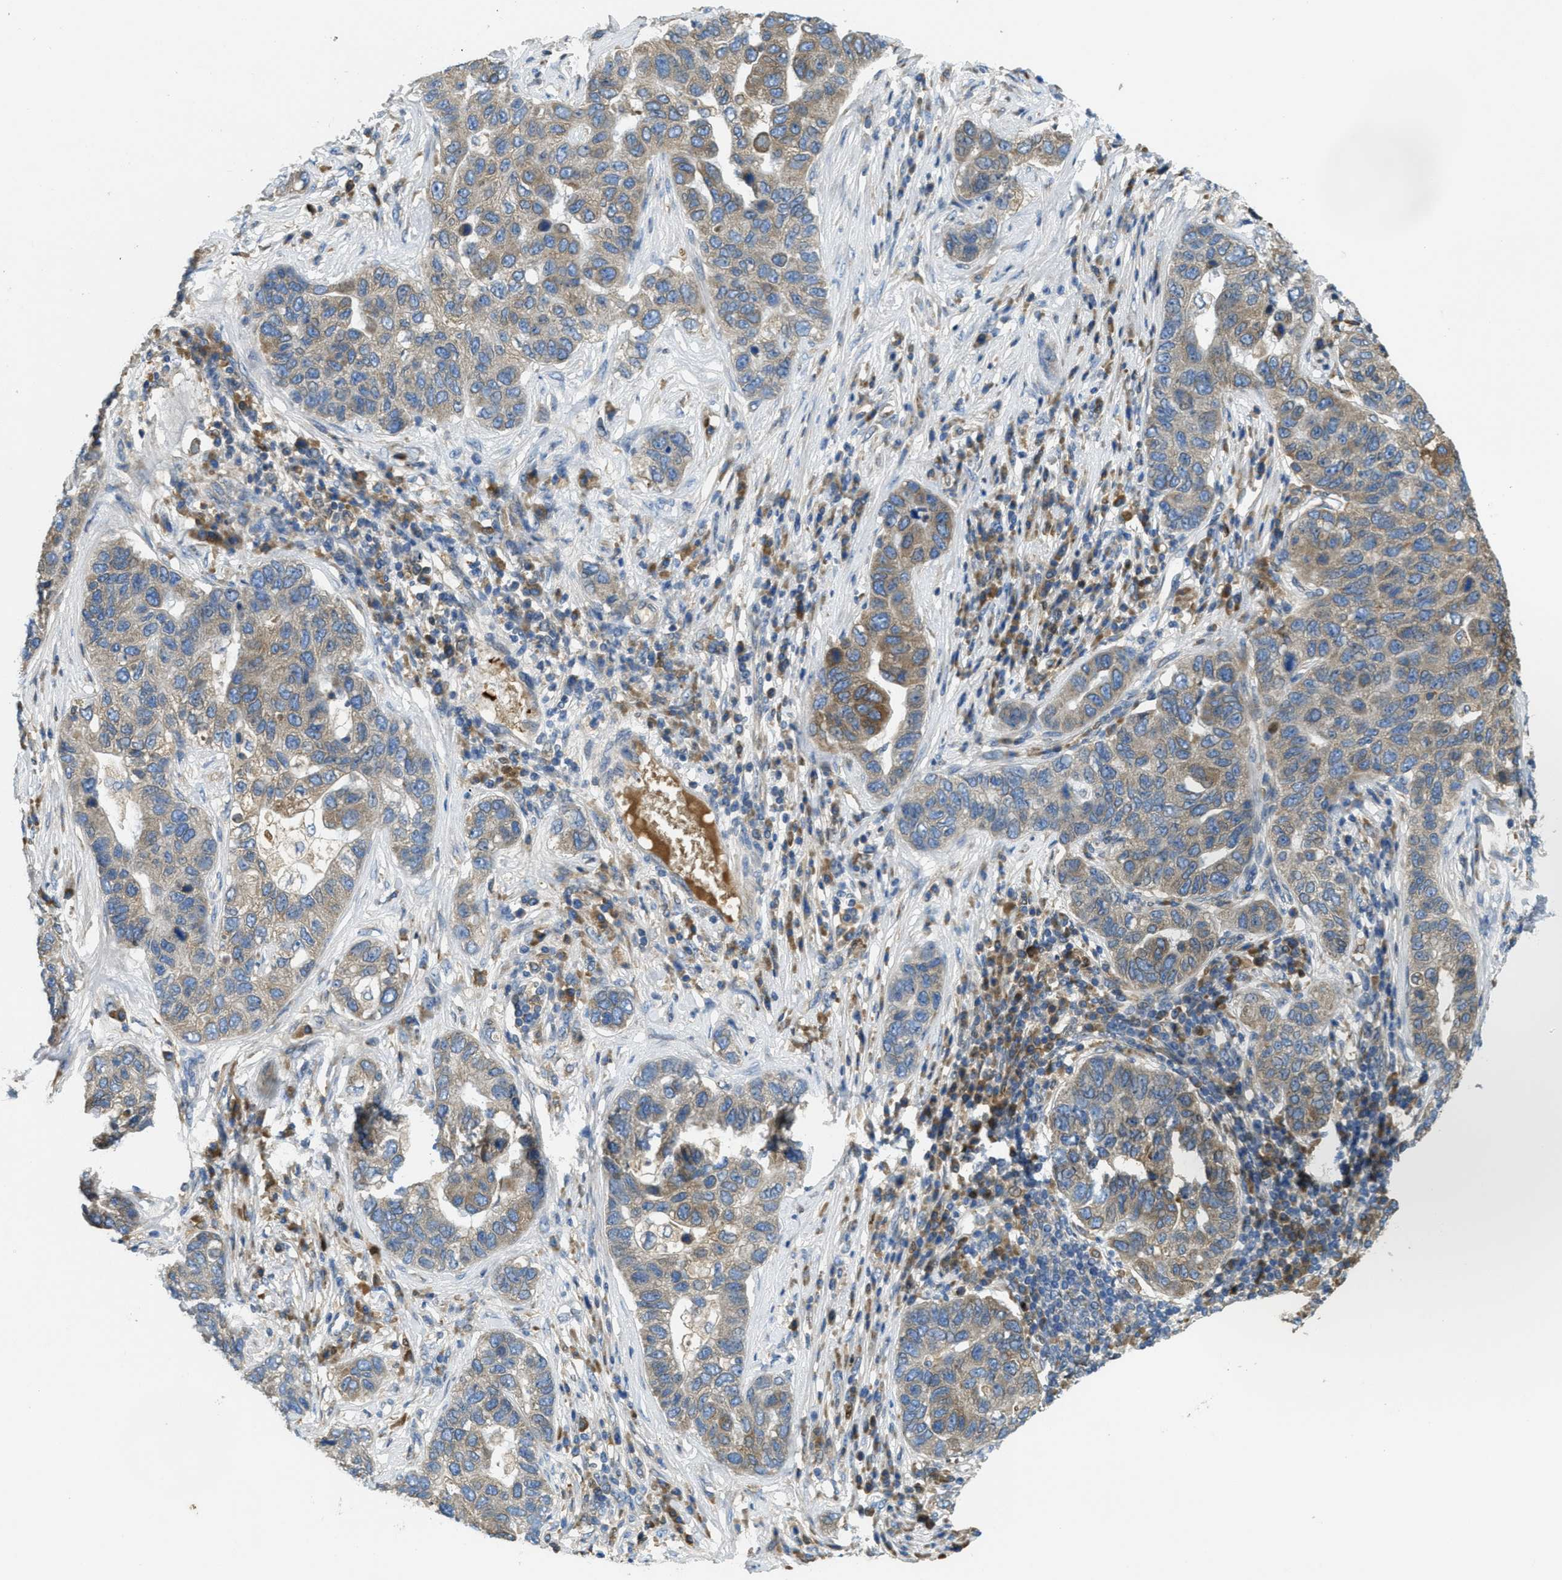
{"staining": {"intensity": "weak", "quantity": "25%-75%", "location": "cytoplasmic/membranous"}, "tissue": "pancreatic cancer", "cell_type": "Tumor cells", "image_type": "cancer", "snomed": [{"axis": "morphology", "description": "Adenocarcinoma, NOS"}, {"axis": "topography", "description": "Pancreas"}], "caption": "Pancreatic cancer stained with DAB (3,3'-diaminobenzidine) immunohistochemistry demonstrates low levels of weak cytoplasmic/membranous staining in approximately 25%-75% of tumor cells.", "gene": "MPDU1", "patient": {"sex": "female", "age": 61}}